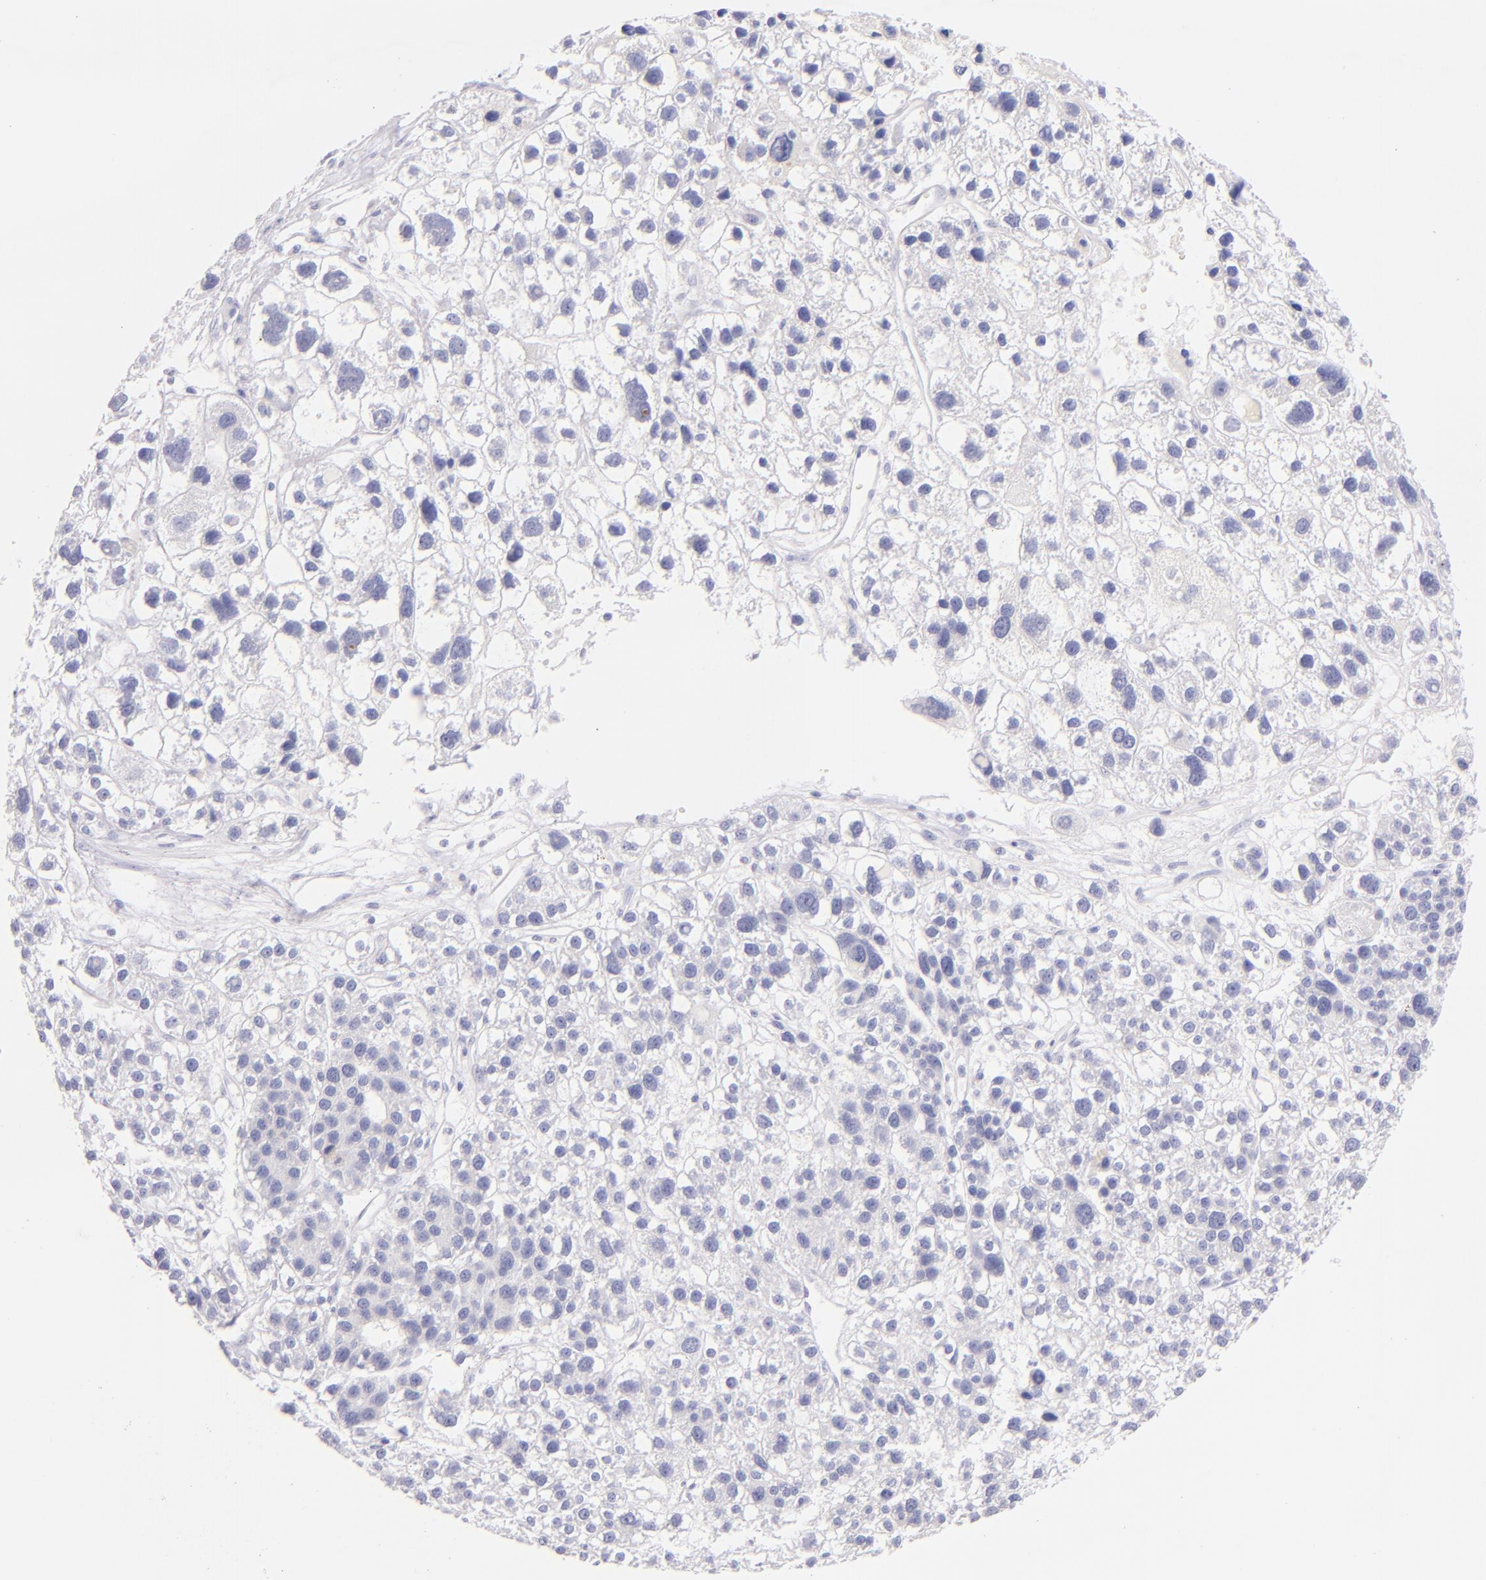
{"staining": {"intensity": "negative", "quantity": "none", "location": "none"}, "tissue": "liver cancer", "cell_type": "Tumor cells", "image_type": "cancer", "snomed": [{"axis": "morphology", "description": "Carcinoma, Hepatocellular, NOS"}, {"axis": "topography", "description": "Liver"}], "caption": "Immunohistochemical staining of liver hepatocellular carcinoma displays no significant staining in tumor cells.", "gene": "SDC1", "patient": {"sex": "female", "age": 85}}